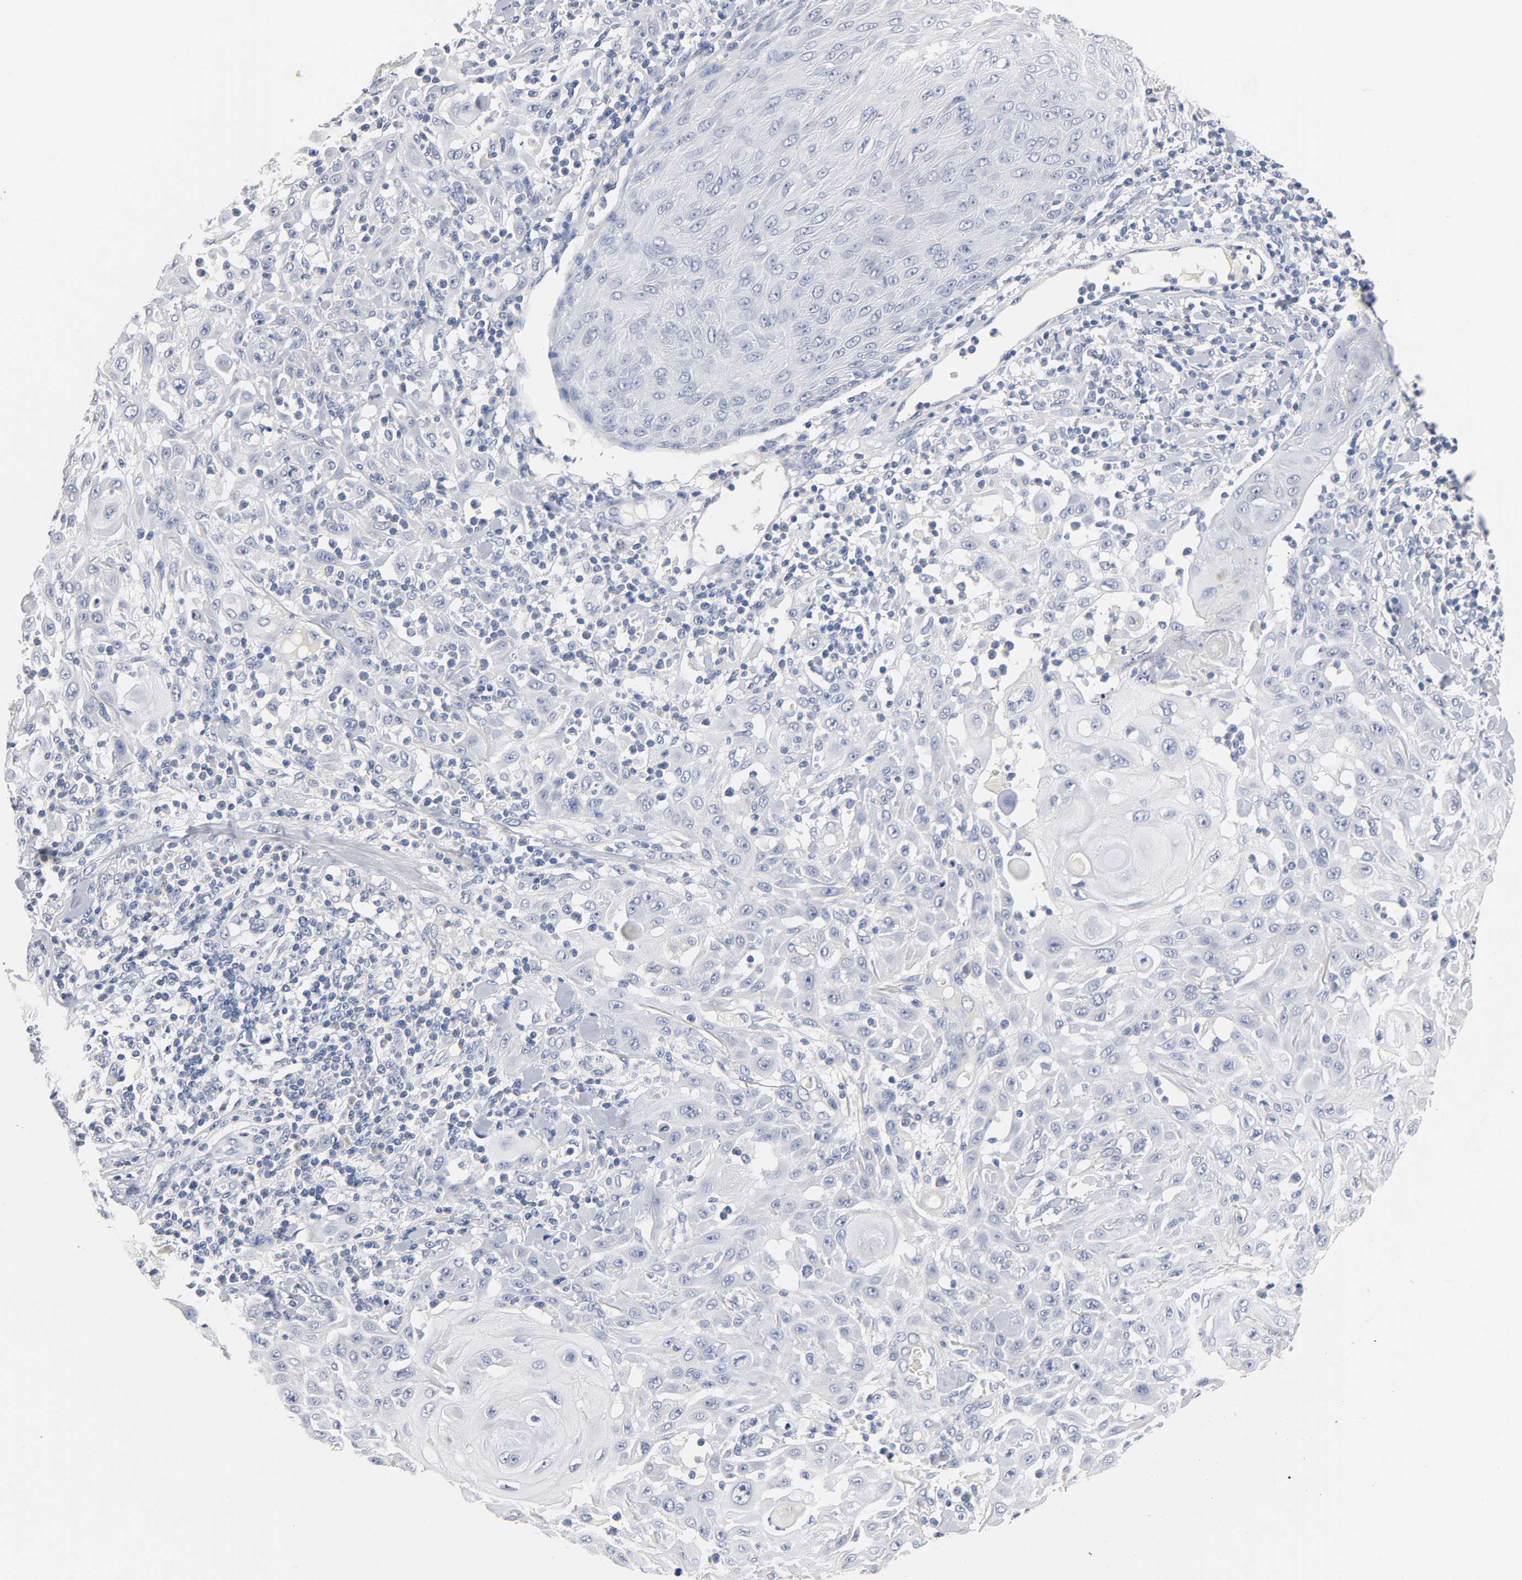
{"staining": {"intensity": "negative", "quantity": "none", "location": "none"}, "tissue": "skin cancer", "cell_type": "Tumor cells", "image_type": "cancer", "snomed": [{"axis": "morphology", "description": "Squamous cell carcinoma, NOS"}, {"axis": "topography", "description": "Skin"}], "caption": "The histopathology image shows no staining of tumor cells in skin squamous cell carcinoma. (Brightfield microscopy of DAB immunohistochemistry (IHC) at high magnification).", "gene": "ZCCHC13", "patient": {"sex": "male", "age": 24}}